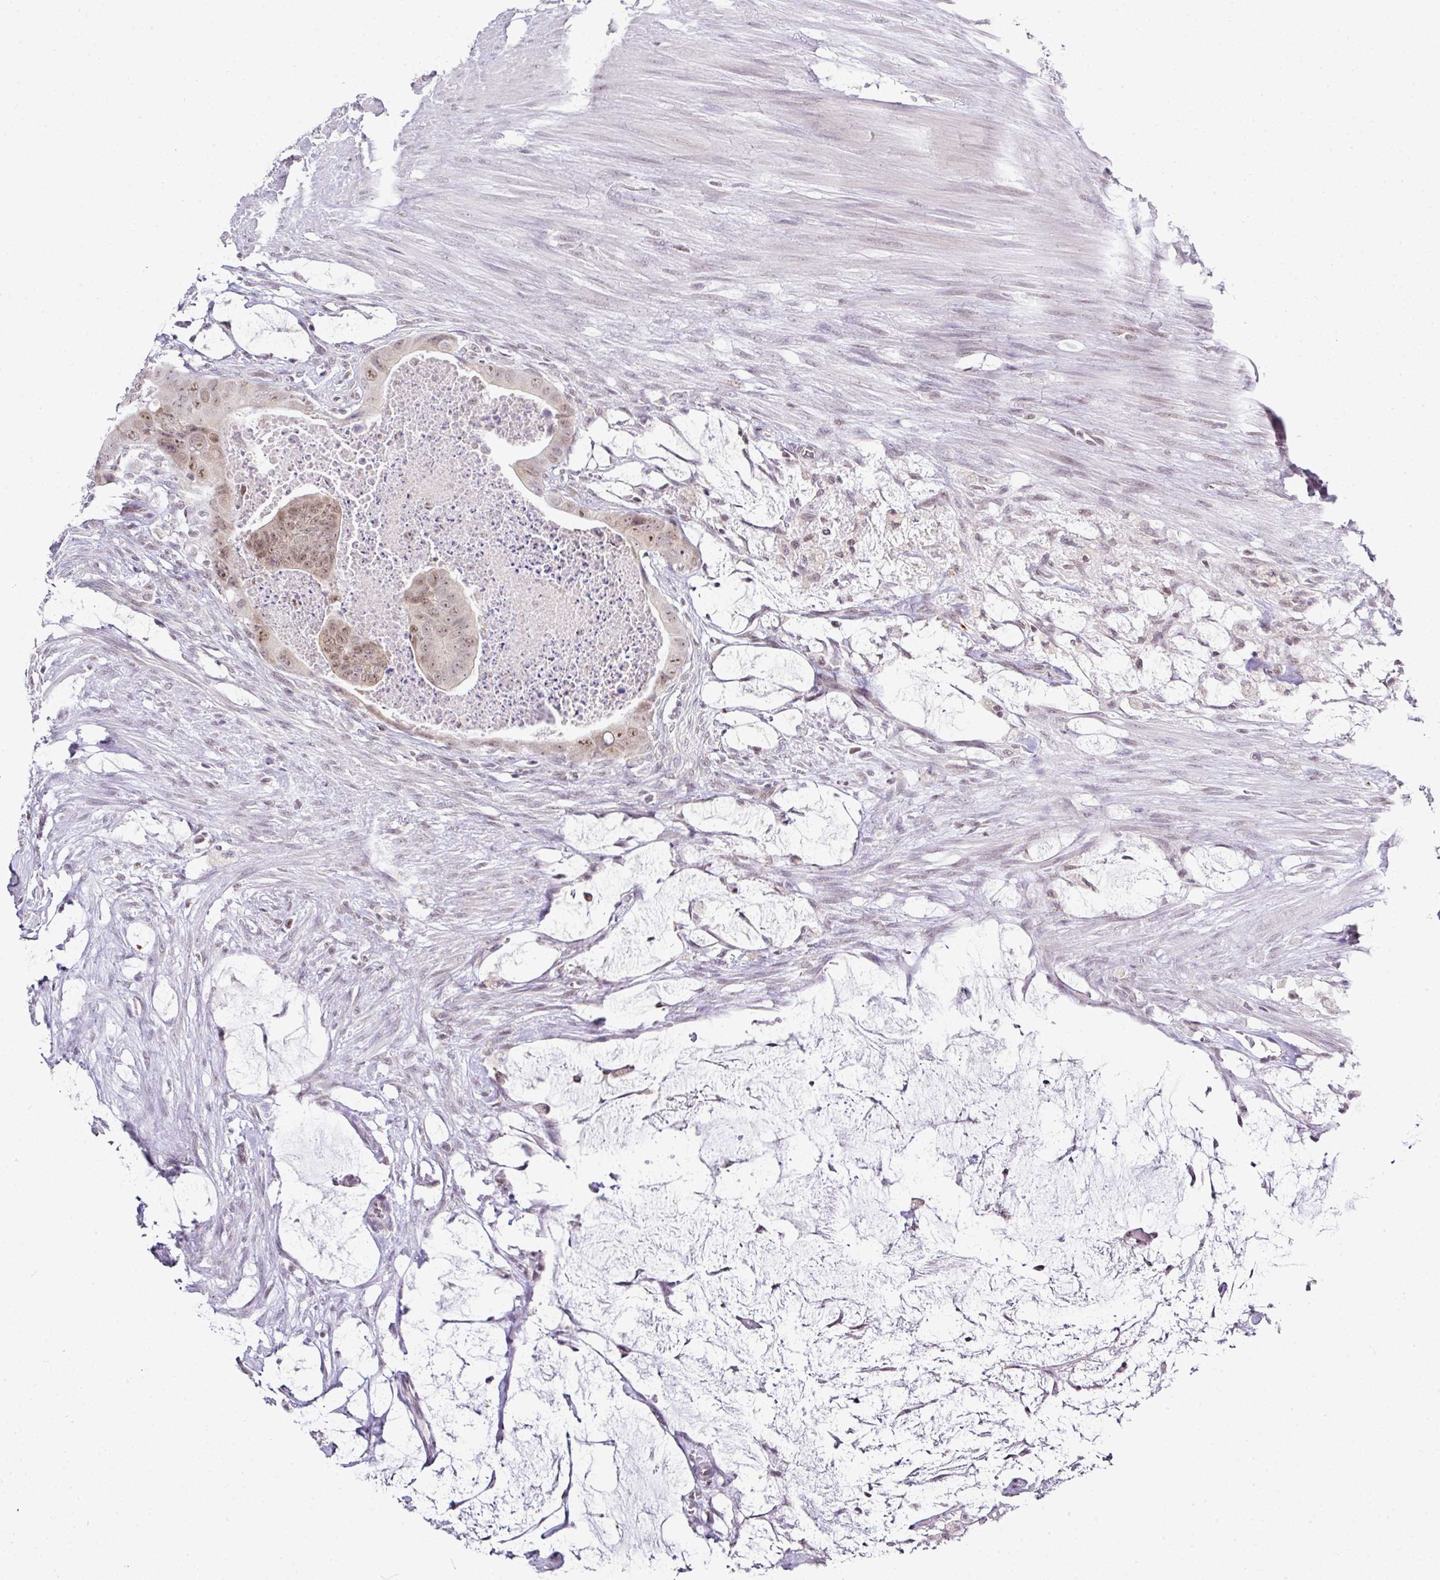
{"staining": {"intensity": "moderate", "quantity": "25%-75%", "location": "nuclear"}, "tissue": "colorectal cancer", "cell_type": "Tumor cells", "image_type": "cancer", "snomed": [{"axis": "morphology", "description": "Adenocarcinoma, NOS"}, {"axis": "topography", "description": "Rectum"}], "caption": "A brown stain highlights moderate nuclear positivity of a protein in colorectal adenocarcinoma tumor cells.", "gene": "FAM32A", "patient": {"sex": "male", "age": 78}}